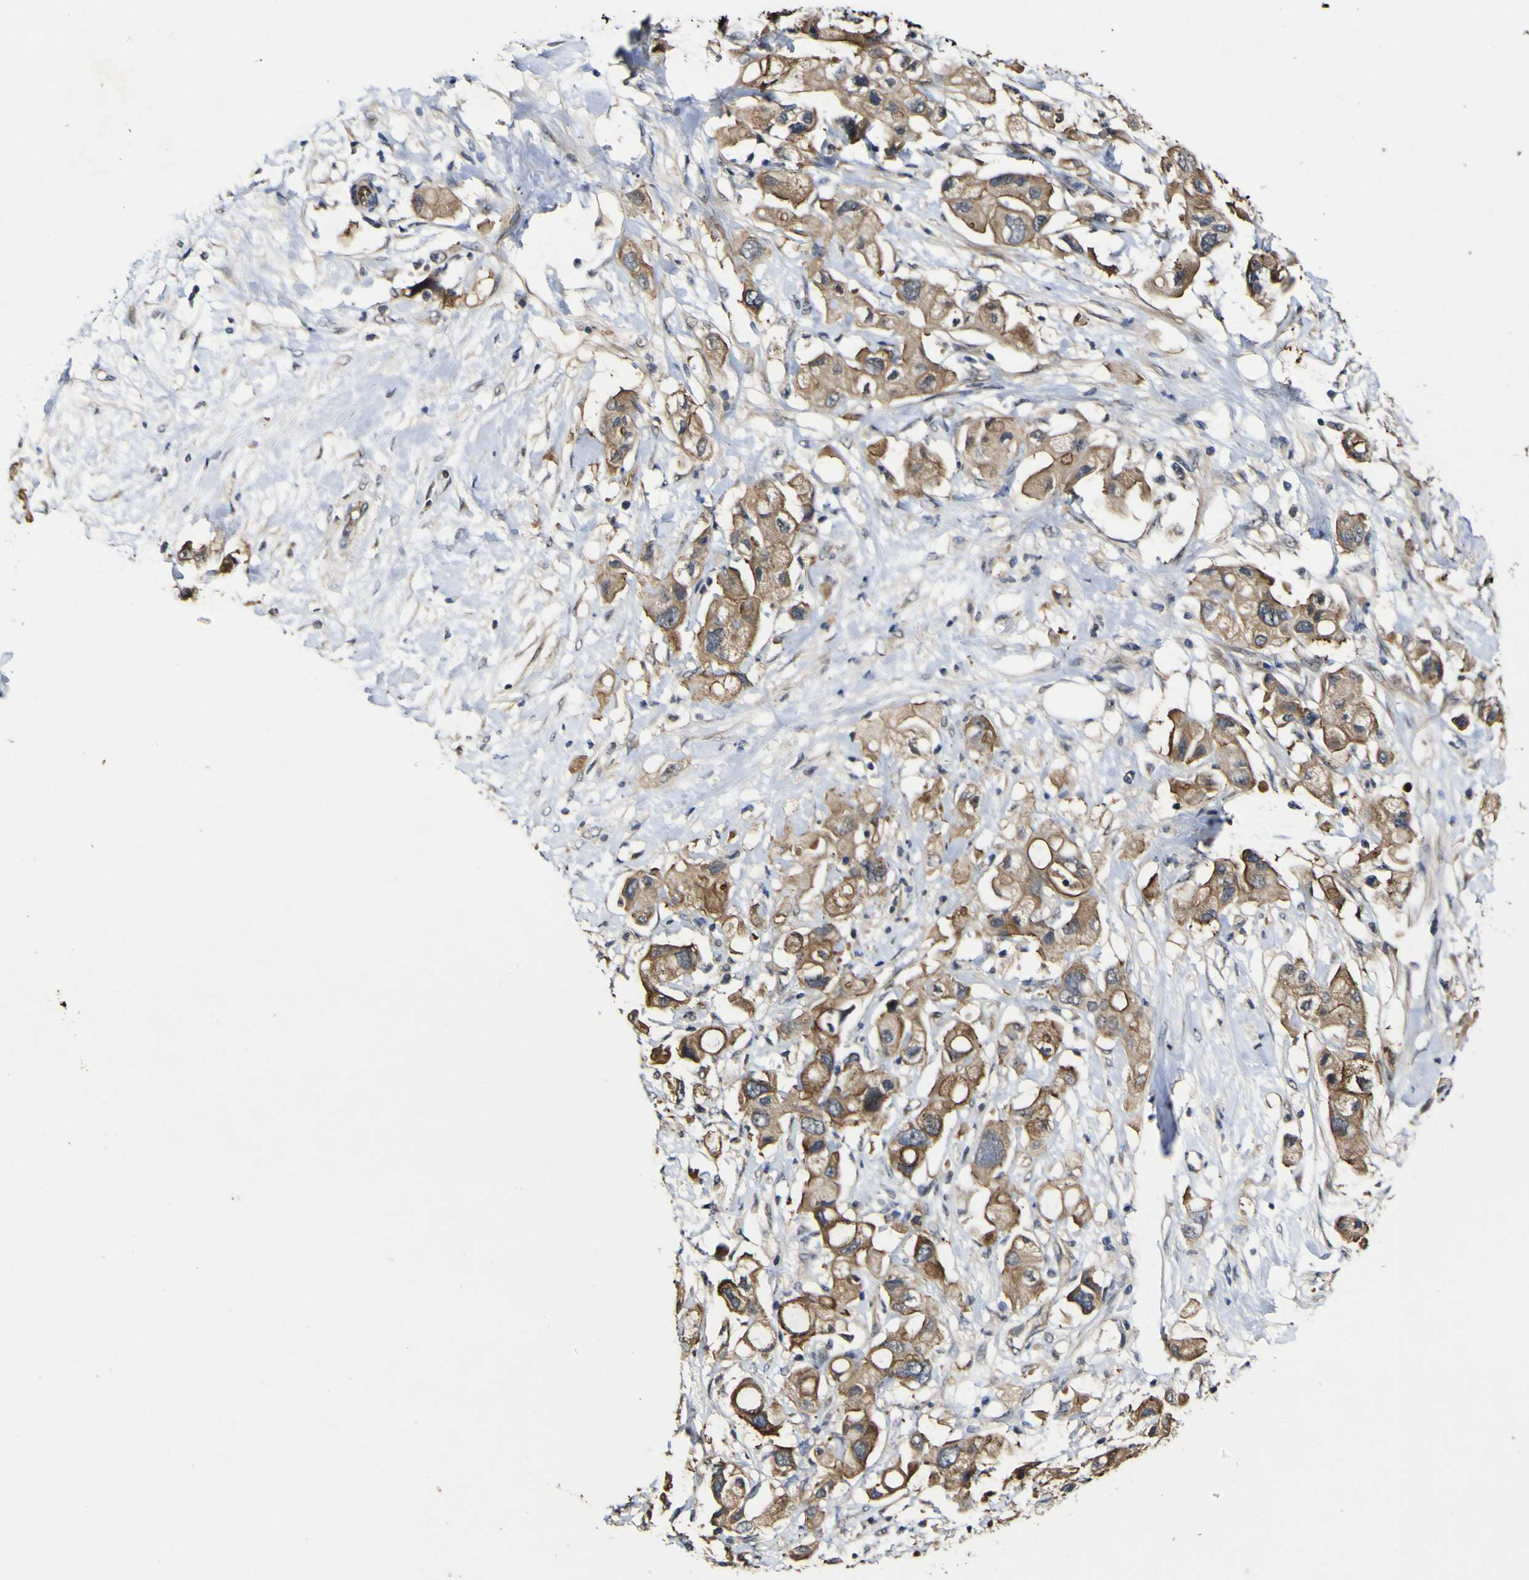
{"staining": {"intensity": "moderate", "quantity": ">75%", "location": "cytoplasmic/membranous"}, "tissue": "pancreatic cancer", "cell_type": "Tumor cells", "image_type": "cancer", "snomed": [{"axis": "morphology", "description": "Adenocarcinoma, NOS"}, {"axis": "topography", "description": "Pancreas"}], "caption": "Human pancreatic cancer stained with a protein marker reveals moderate staining in tumor cells.", "gene": "CCL2", "patient": {"sex": "female", "age": 56}}